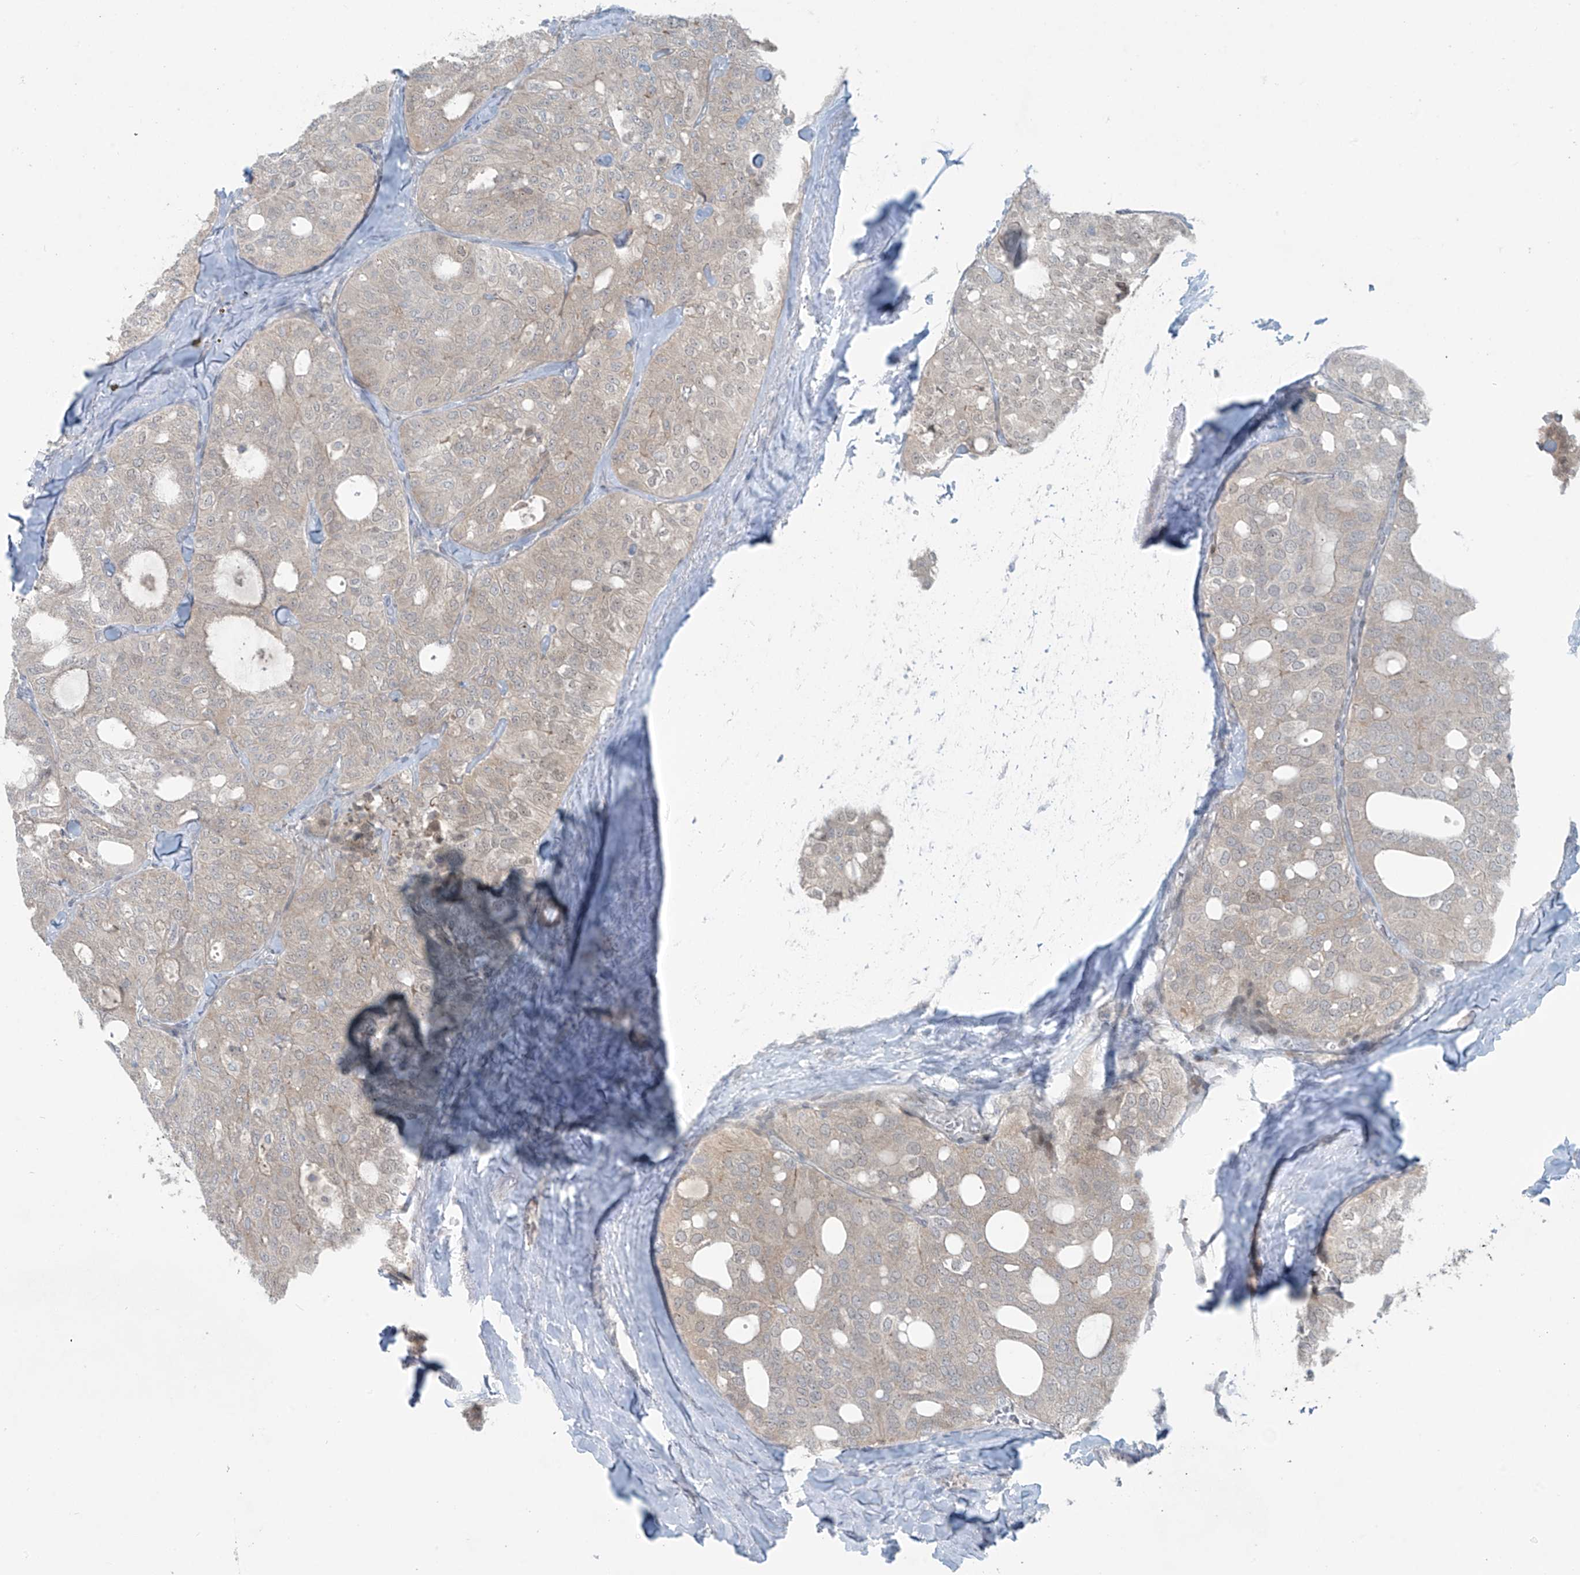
{"staining": {"intensity": "negative", "quantity": "none", "location": "none"}, "tissue": "thyroid cancer", "cell_type": "Tumor cells", "image_type": "cancer", "snomed": [{"axis": "morphology", "description": "Follicular adenoma carcinoma, NOS"}, {"axis": "topography", "description": "Thyroid gland"}], "caption": "This photomicrograph is of thyroid cancer stained with immunohistochemistry to label a protein in brown with the nuclei are counter-stained blue. There is no expression in tumor cells.", "gene": "PPAT", "patient": {"sex": "male", "age": 75}}